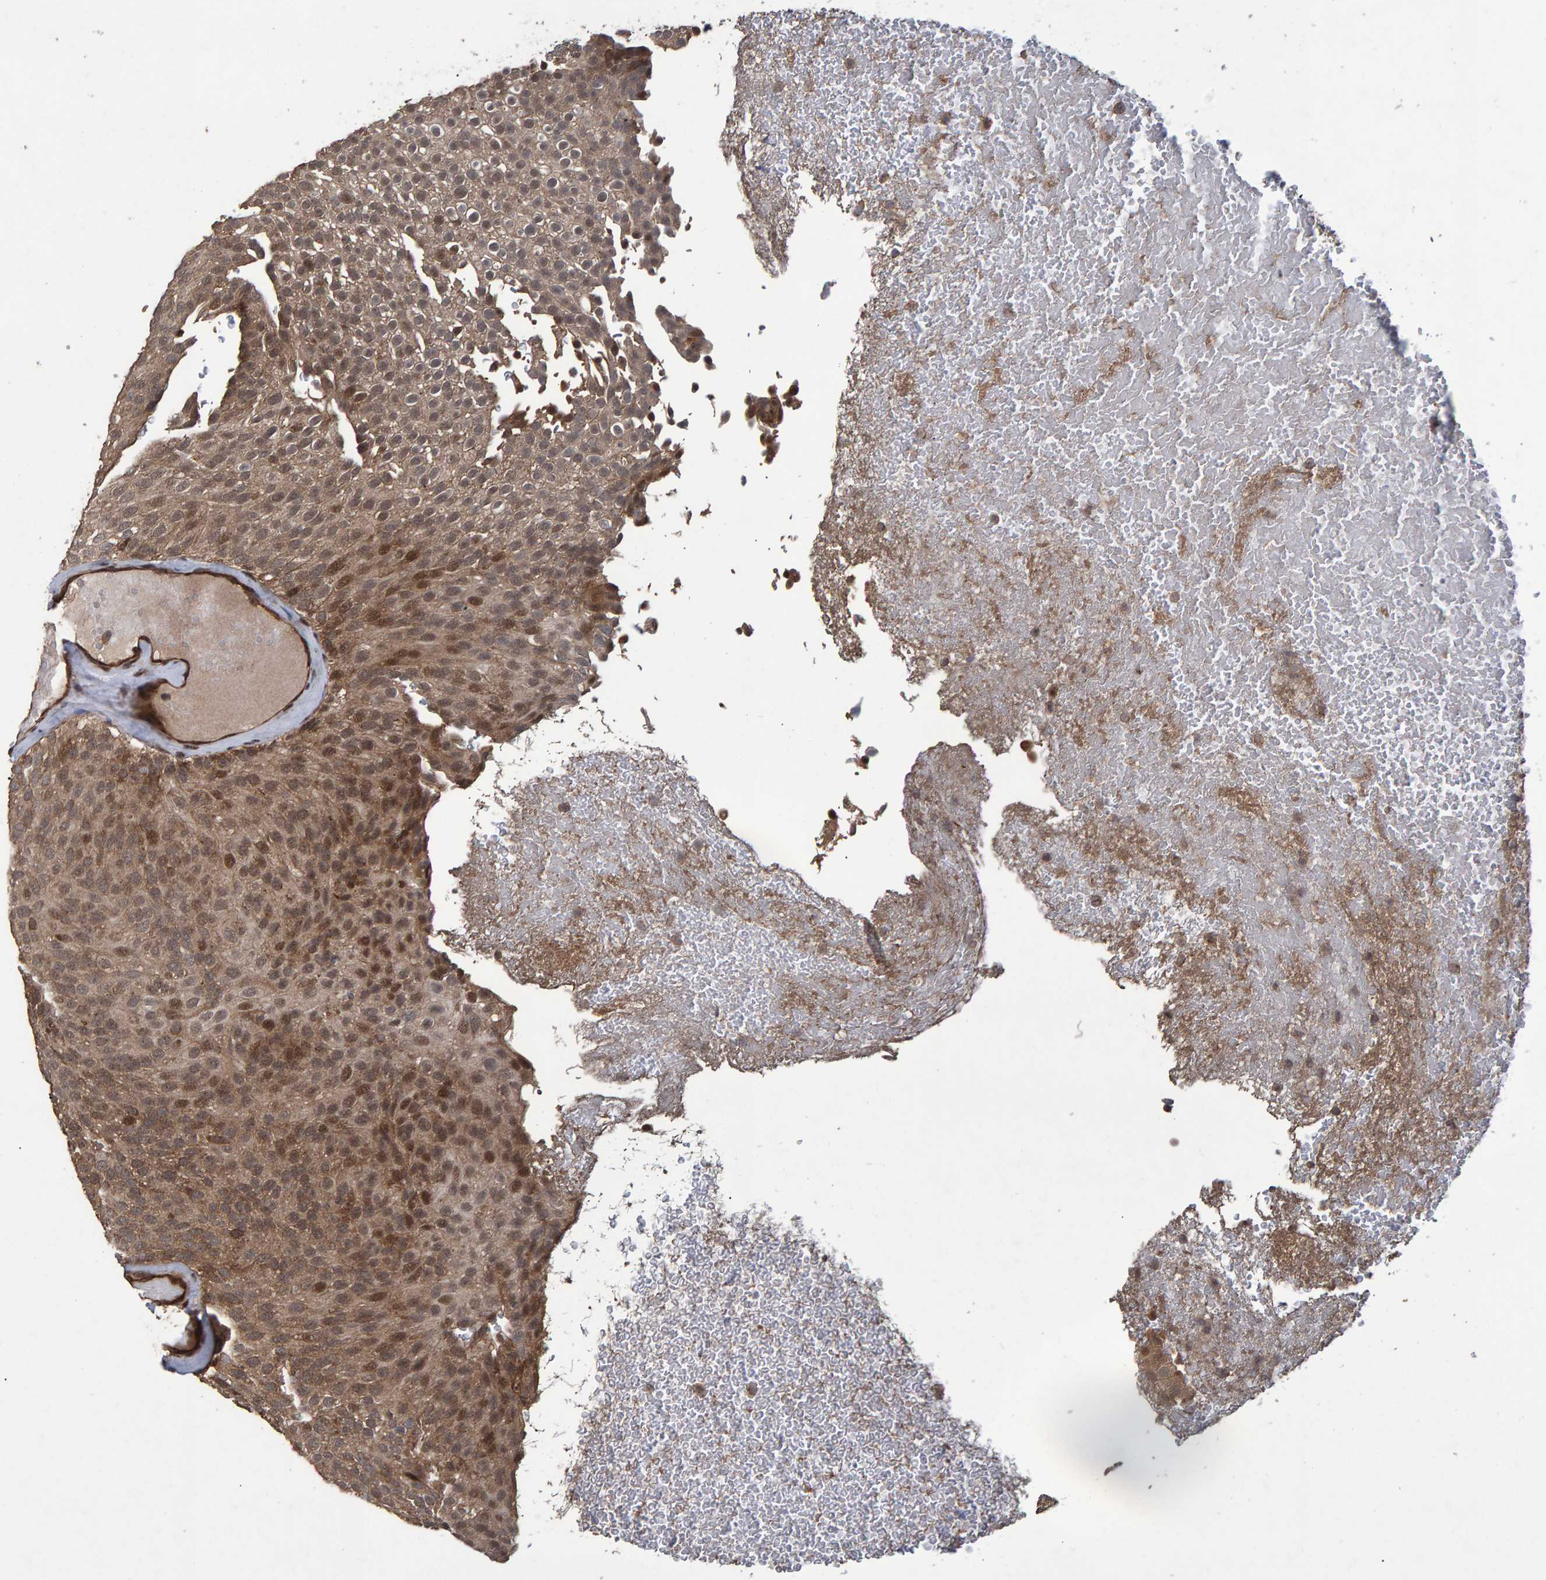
{"staining": {"intensity": "moderate", "quantity": ">75%", "location": "cytoplasmic/membranous,nuclear"}, "tissue": "urothelial cancer", "cell_type": "Tumor cells", "image_type": "cancer", "snomed": [{"axis": "morphology", "description": "Urothelial carcinoma, Low grade"}, {"axis": "topography", "description": "Urinary bladder"}], "caption": "Human urothelial cancer stained with a brown dye displays moderate cytoplasmic/membranous and nuclear positive positivity in about >75% of tumor cells.", "gene": "TRIM68", "patient": {"sex": "male", "age": 78}}